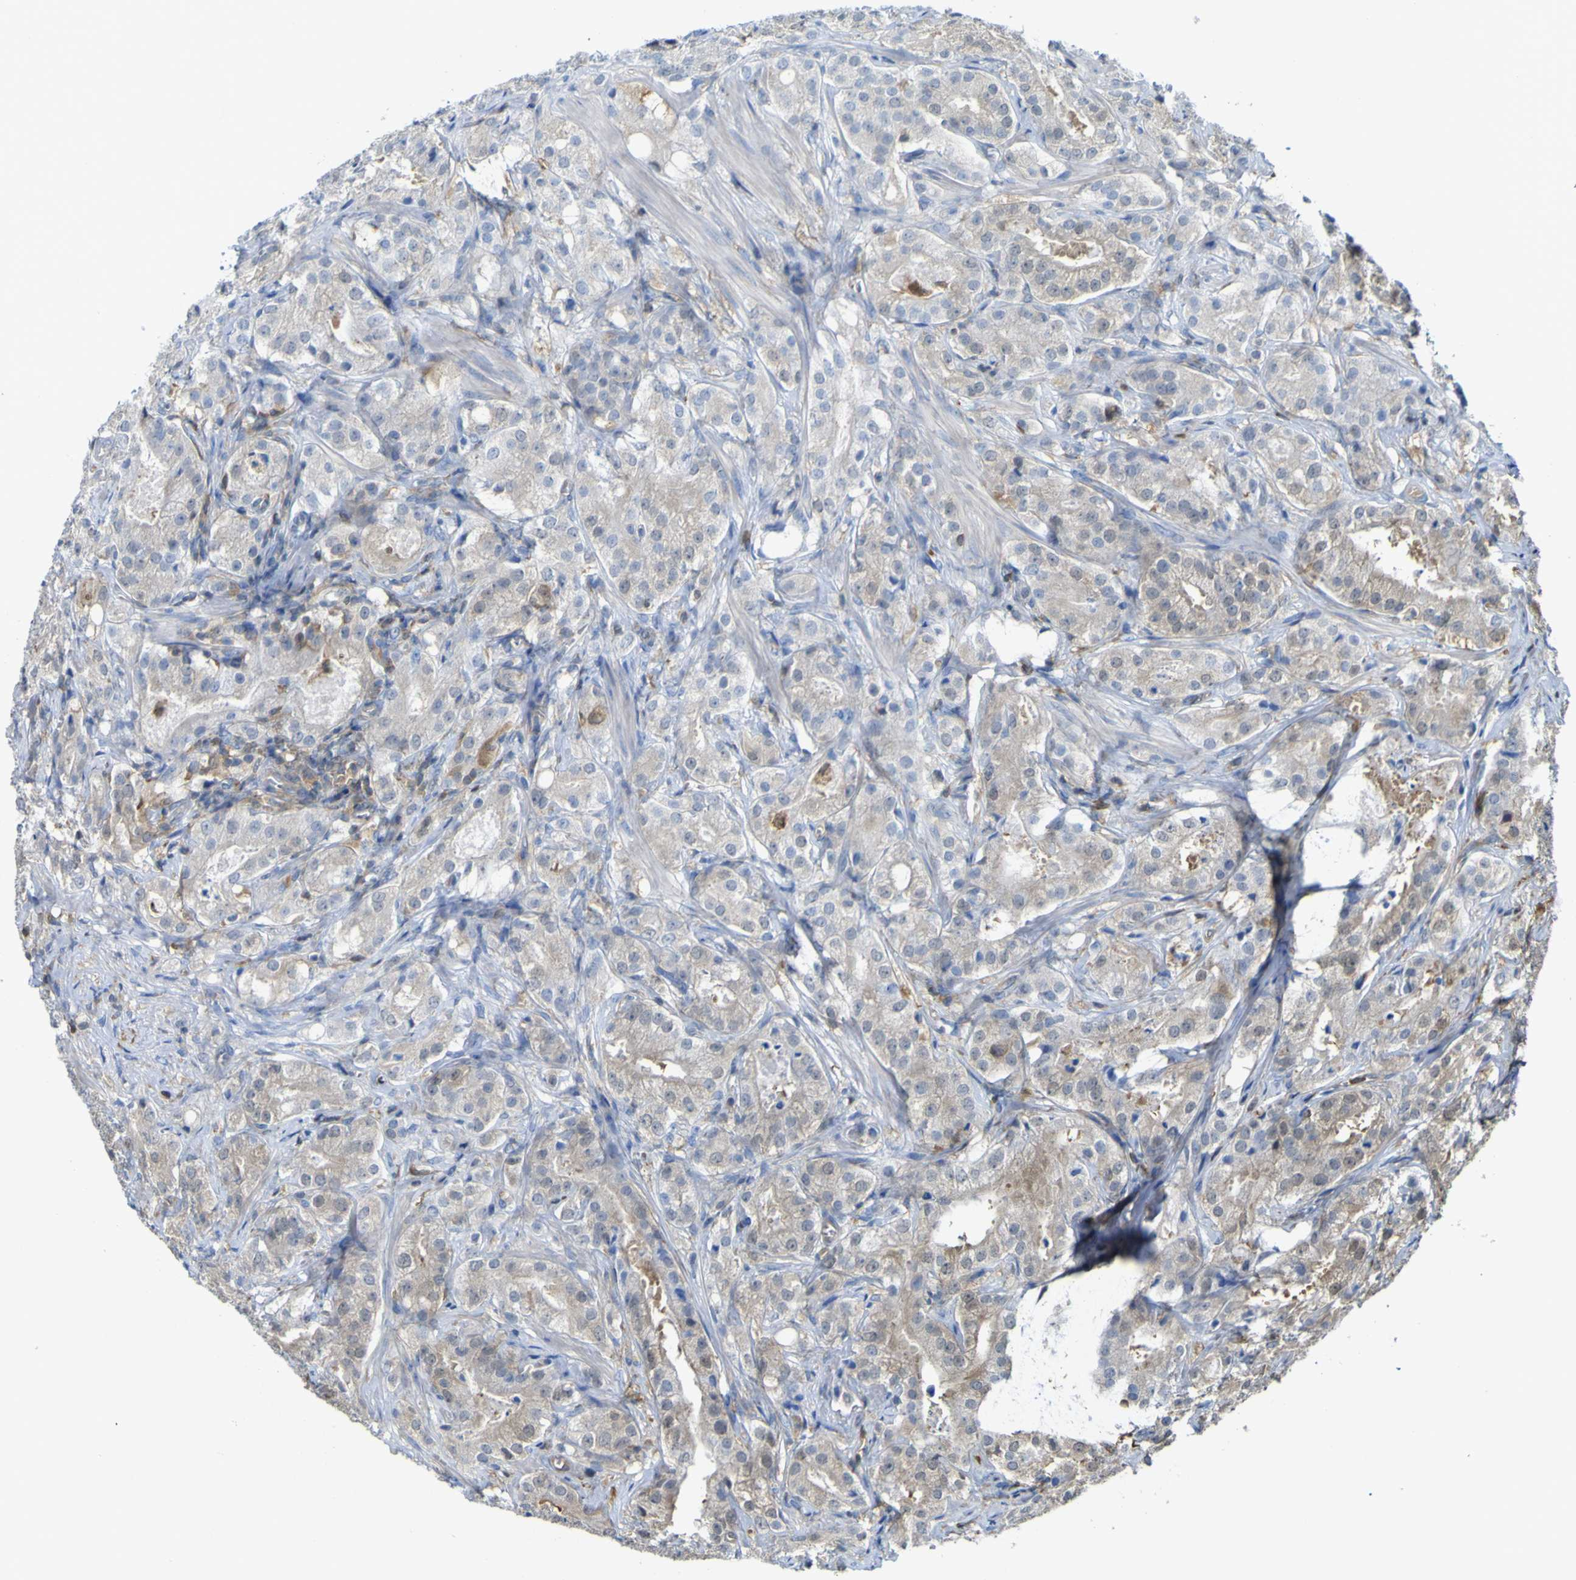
{"staining": {"intensity": "weak", "quantity": "25%-75%", "location": "cytoplasmic/membranous"}, "tissue": "prostate cancer", "cell_type": "Tumor cells", "image_type": "cancer", "snomed": [{"axis": "morphology", "description": "Adenocarcinoma, High grade"}, {"axis": "topography", "description": "Prostate"}], "caption": "Tumor cells show weak cytoplasmic/membranous staining in approximately 25%-75% of cells in prostate adenocarcinoma (high-grade).", "gene": "ABHD3", "patient": {"sex": "male", "age": 64}}